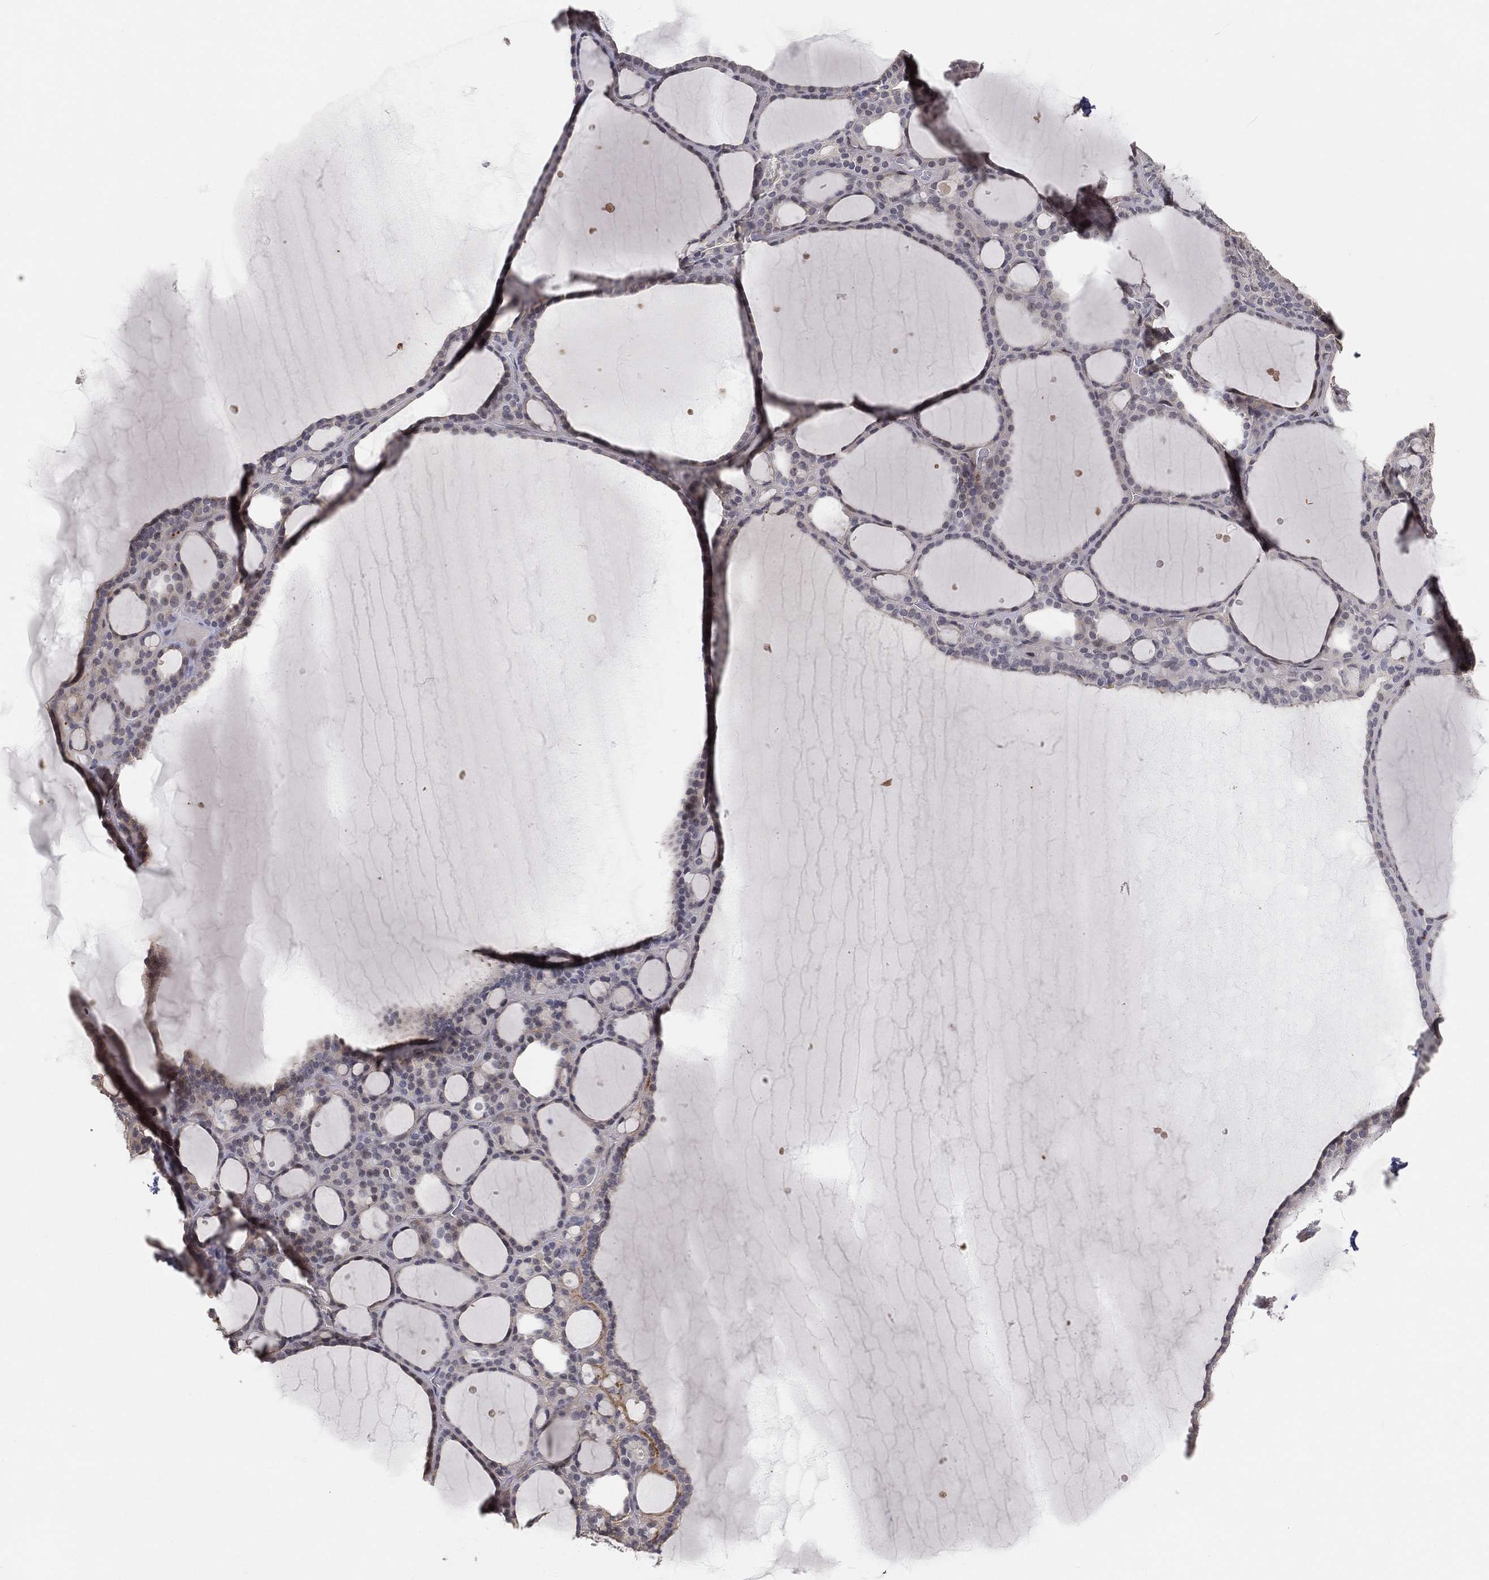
{"staining": {"intensity": "negative", "quantity": "none", "location": "none"}, "tissue": "thyroid gland", "cell_type": "Glandular cells", "image_type": "normal", "snomed": [{"axis": "morphology", "description": "Normal tissue, NOS"}, {"axis": "topography", "description": "Thyroid gland"}], "caption": "This is a histopathology image of immunohistochemistry (IHC) staining of unremarkable thyroid gland, which shows no expression in glandular cells.", "gene": "MAPK1", "patient": {"sex": "male", "age": 63}}